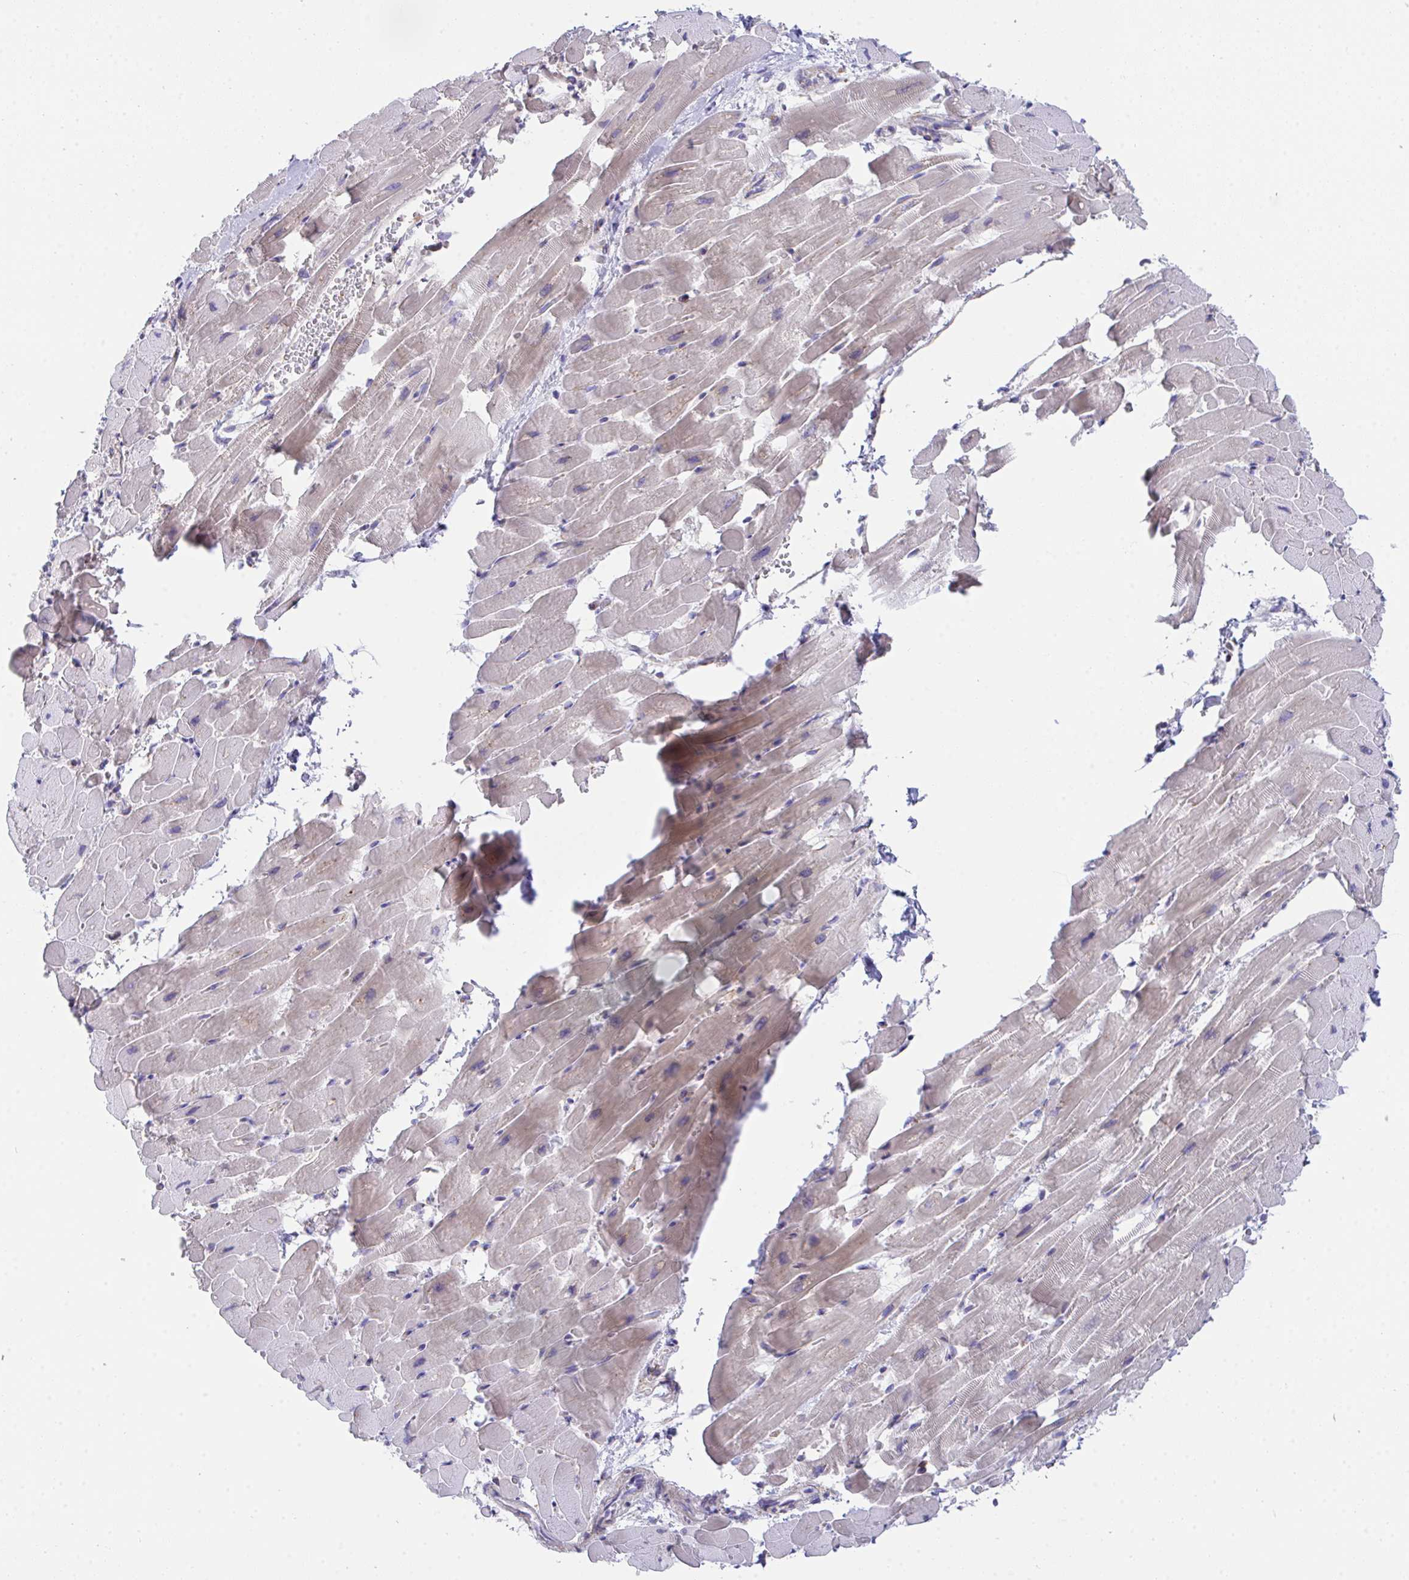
{"staining": {"intensity": "weak", "quantity": "<25%", "location": "cytoplasmic/membranous"}, "tissue": "heart muscle", "cell_type": "Cardiomyocytes", "image_type": "normal", "snomed": [{"axis": "morphology", "description": "Normal tissue, NOS"}, {"axis": "topography", "description": "Heart"}], "caption": "An IHC image of unremarkable heart muscle is shown. There is no staining in cardiomyocytes of heart muscle. (DAB (3,3'-diaminobenzidine) immunohistochemistry (IHC) with hematoxylin counter stain).", "gene": "MIA3", "patient": {"sex": "male", "age": 37}}